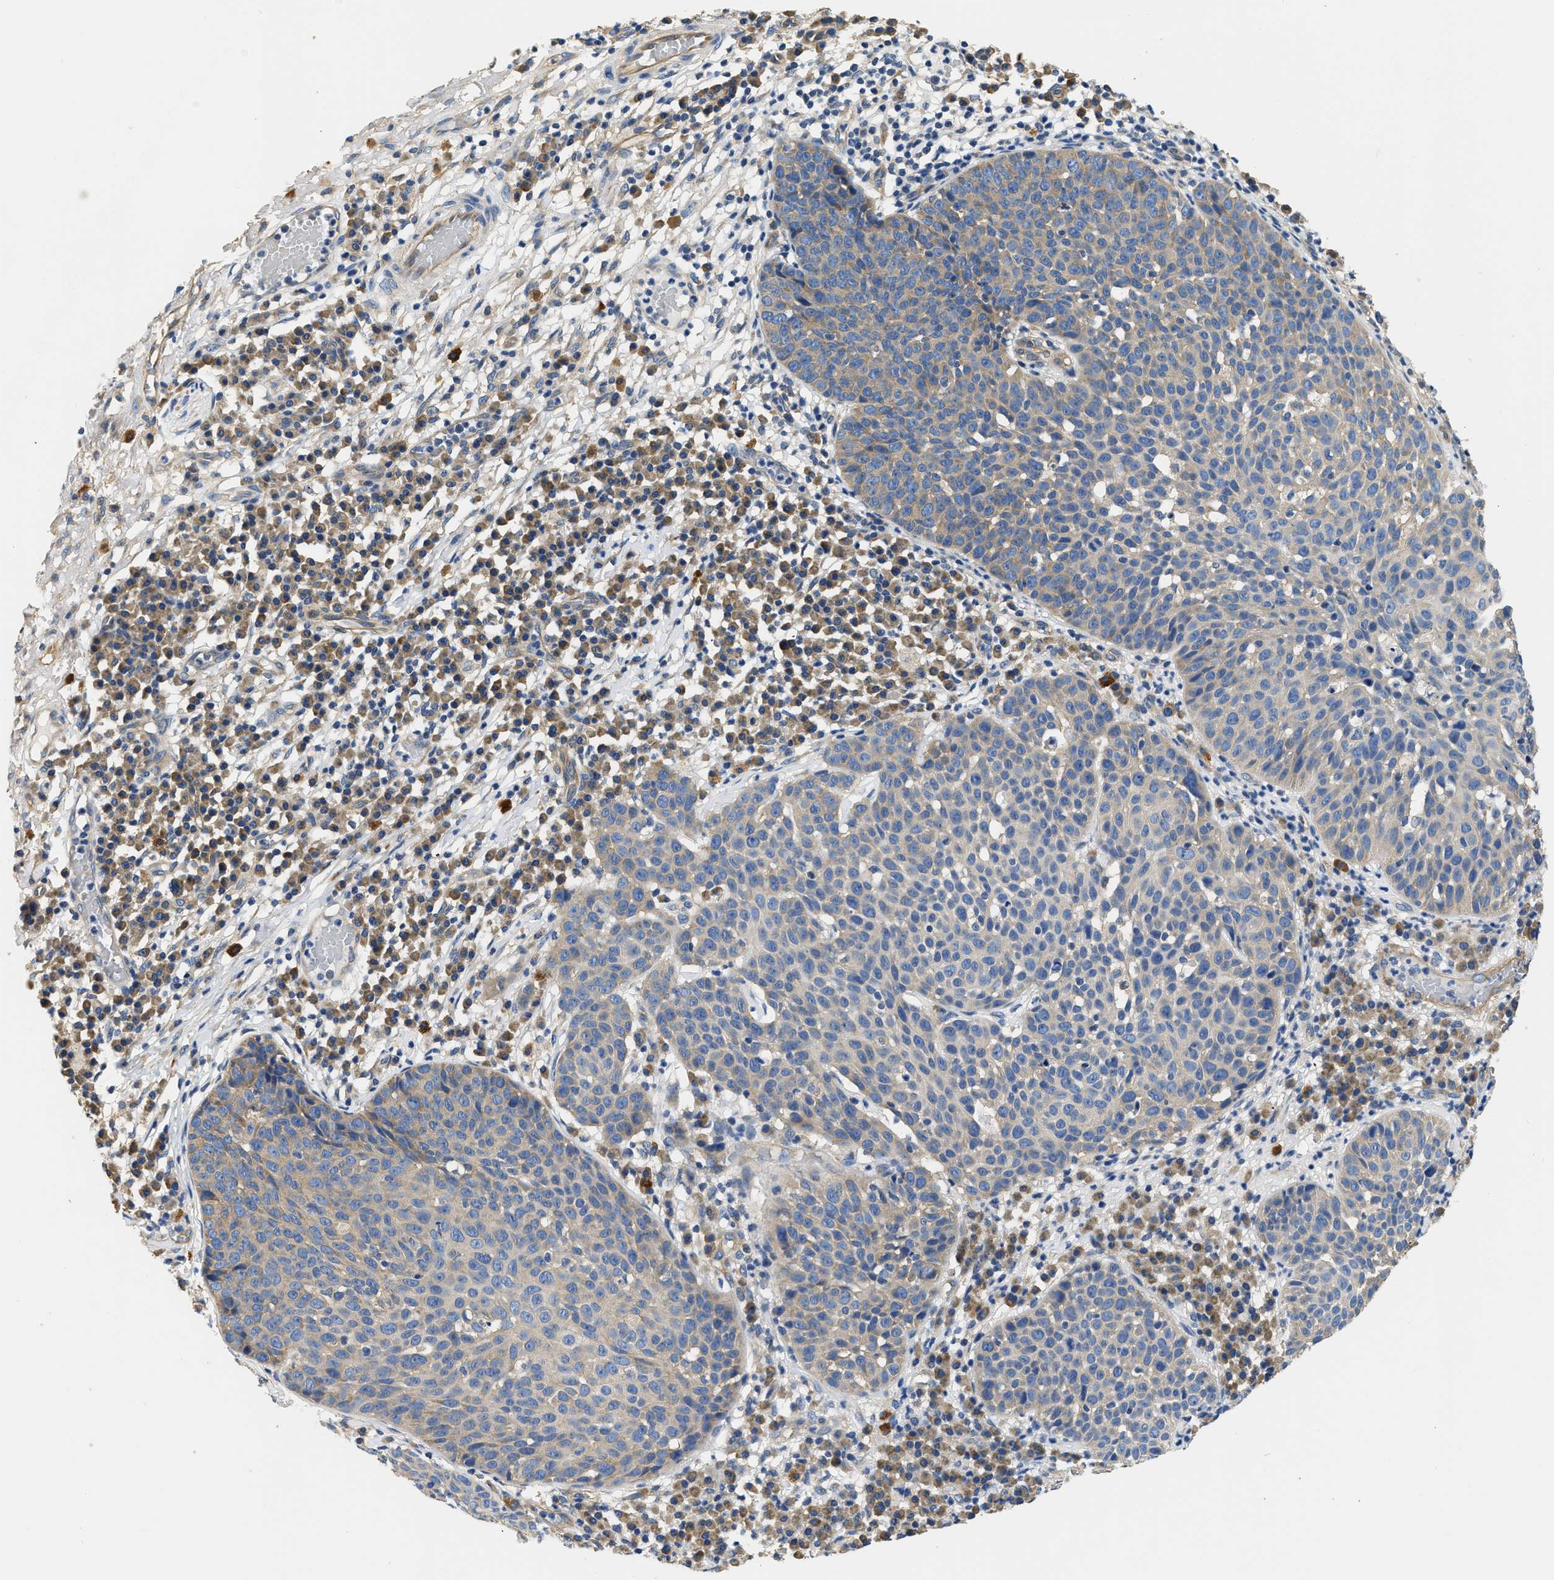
{"staining": {"intensity": "moderate", "quantity": "<25%", "location": "cytoplasmic/membranous"}, "tissue": "skin cancer", "cell_type": "Tumor cells", "image_type": "cancer", "snomed": [{"axis": "morphology", "description": "Squamous cell carcinoma in situ, NOS"}, {"axis": "morphology", "description": "Squamous cell carcinoma, NOS"}, {"axis": "topography", "description": "Skin"}], "caption": "Squamous cell carcinoma in situ (skin) was stained to show a protein in brown. There is low levels of moderate cytoplasmic/membranous staining in about <25% of tumor cells. (DAB IHC with brightfield microscopy, high magnification).", "gene": "CSDE1", "patient": {"sex": "male", "age": 93}}